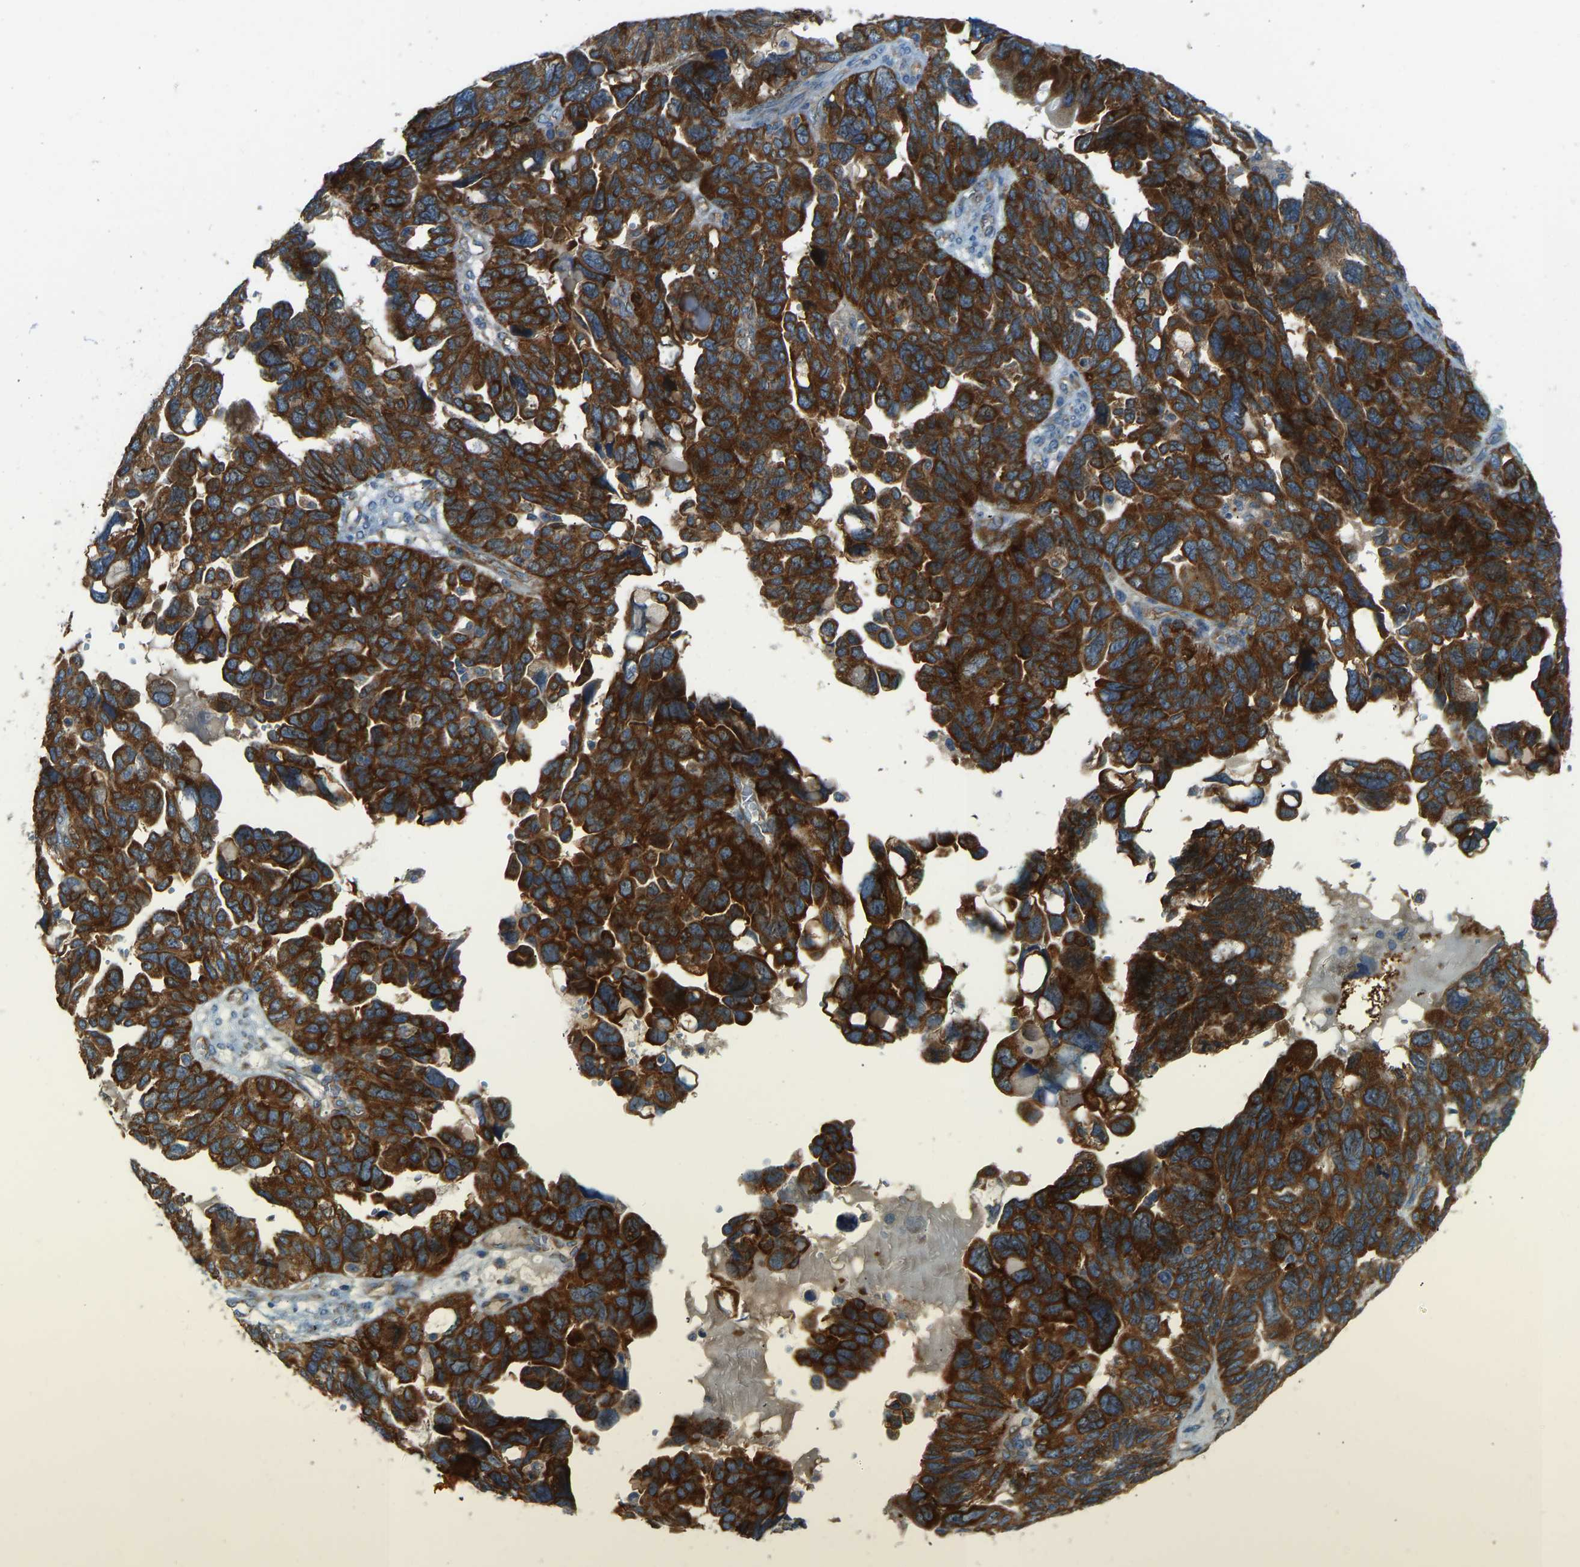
{"staining": {"intensity": "strong", "quantity": ">75%", "location": "cytoplasmic/membranous"}, "tissue": "ovarian cancer", "cell_type": "Tumor cells", "image_type": "cancer", "snomed": [{"axis": "morphology", "description": "Cystadenocarcinoma, serous, NOS"}, {"axis": "topography", "description": "Ovary"}], "caption": "Brown immunohistochemical staining in ovarian serous cystadenocarcinoma demonstrates strong cytoplasmic/membranous expression in about >75% of tumor cells.", "gene": "STAU2", "patient": {"sex": "female", "age": 79}}